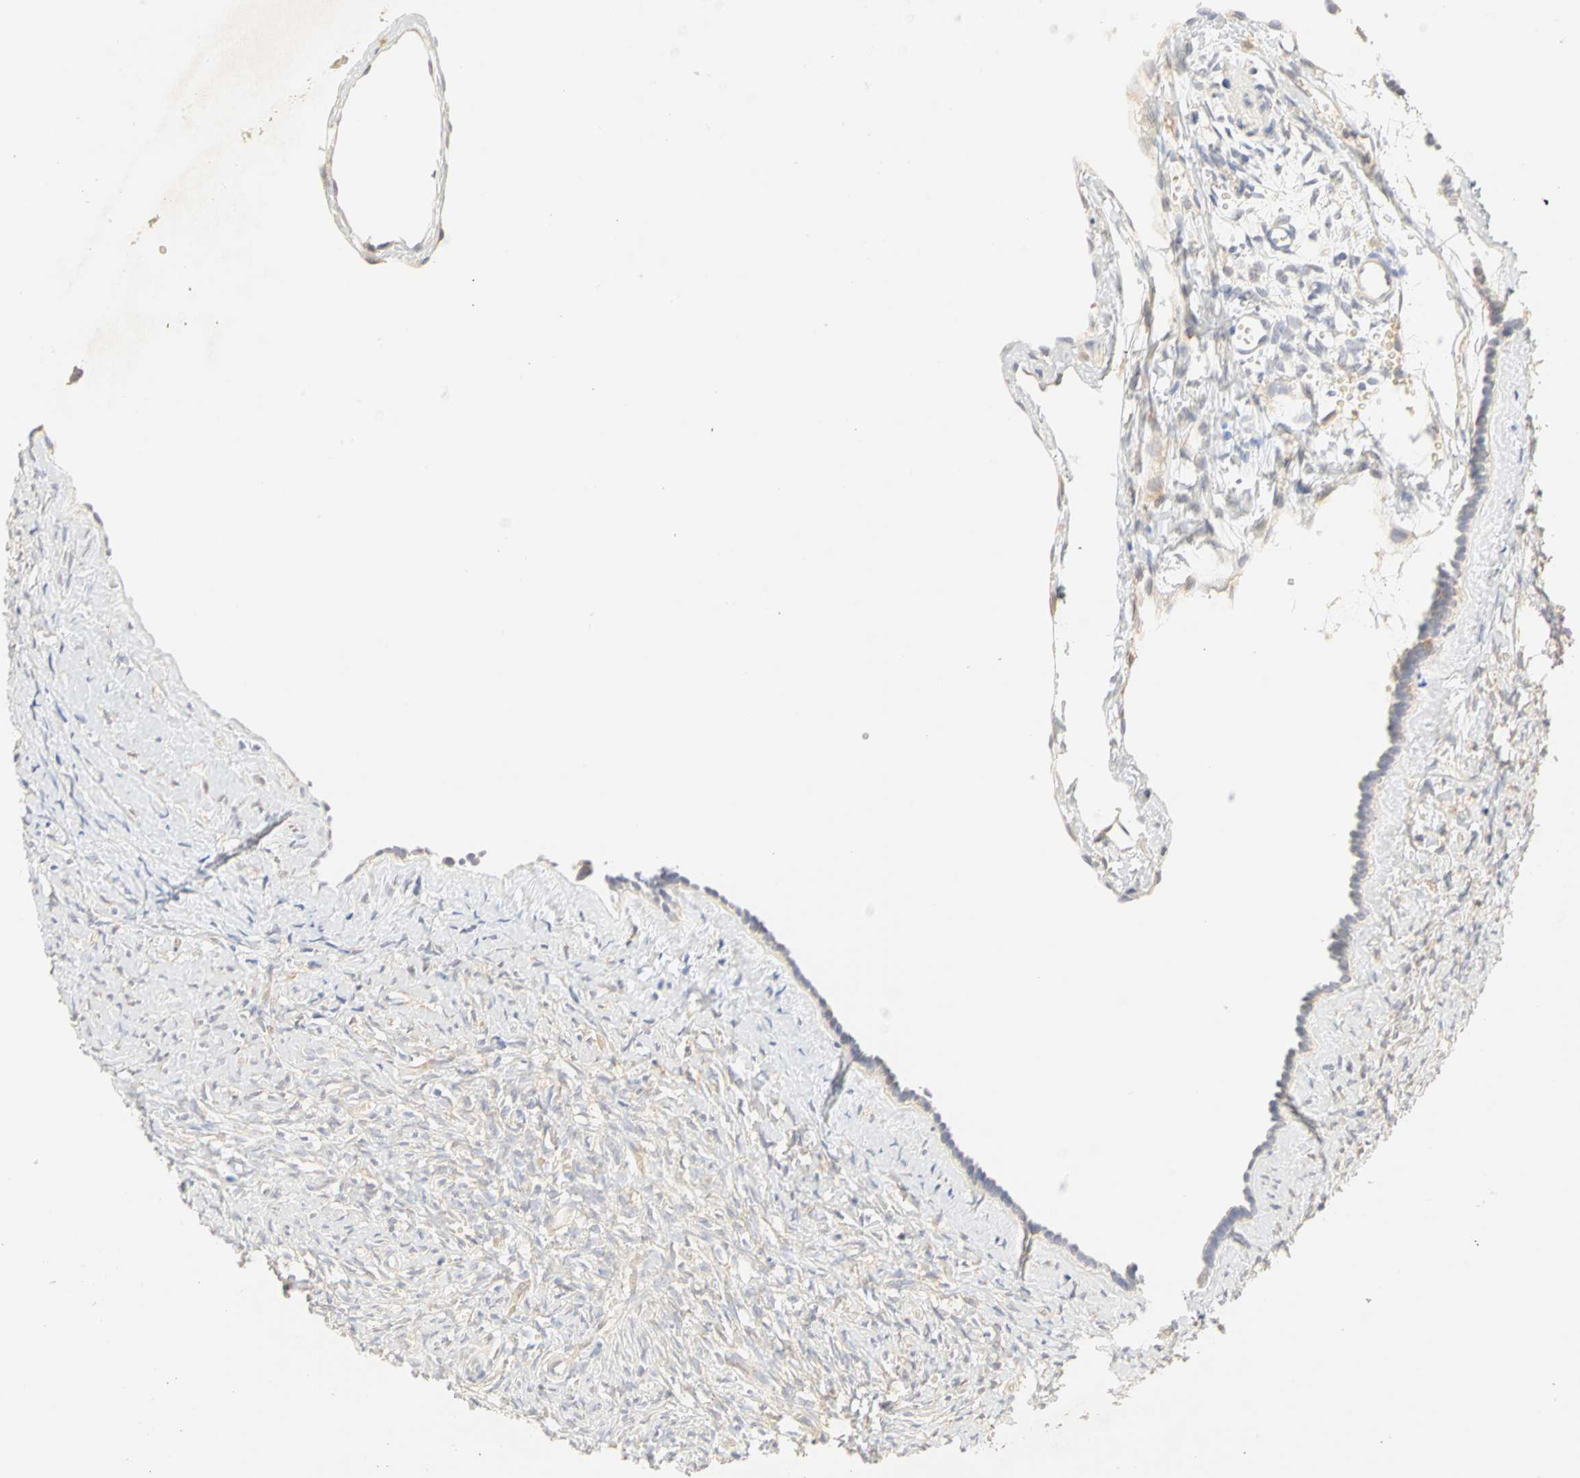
{"staining": {"intensity": "negative", "quantity": "none", "location": "none"}, "tissue": "ovary", "cell_type": "Follicle cells", "image_type": "normal", "snomed": [{"axis": "morphology", "description": "Normal tissue, NOS"}, {"axis": "topography", "description": "Ovary"}], "caption": "Immunohistochemistry (IHC) image of benign ovary: ovary stained with DAB displays no significant protein staining in follicle cells.", "gene": "GNRH2", "patient": {"sex": "female", "age": 35}}